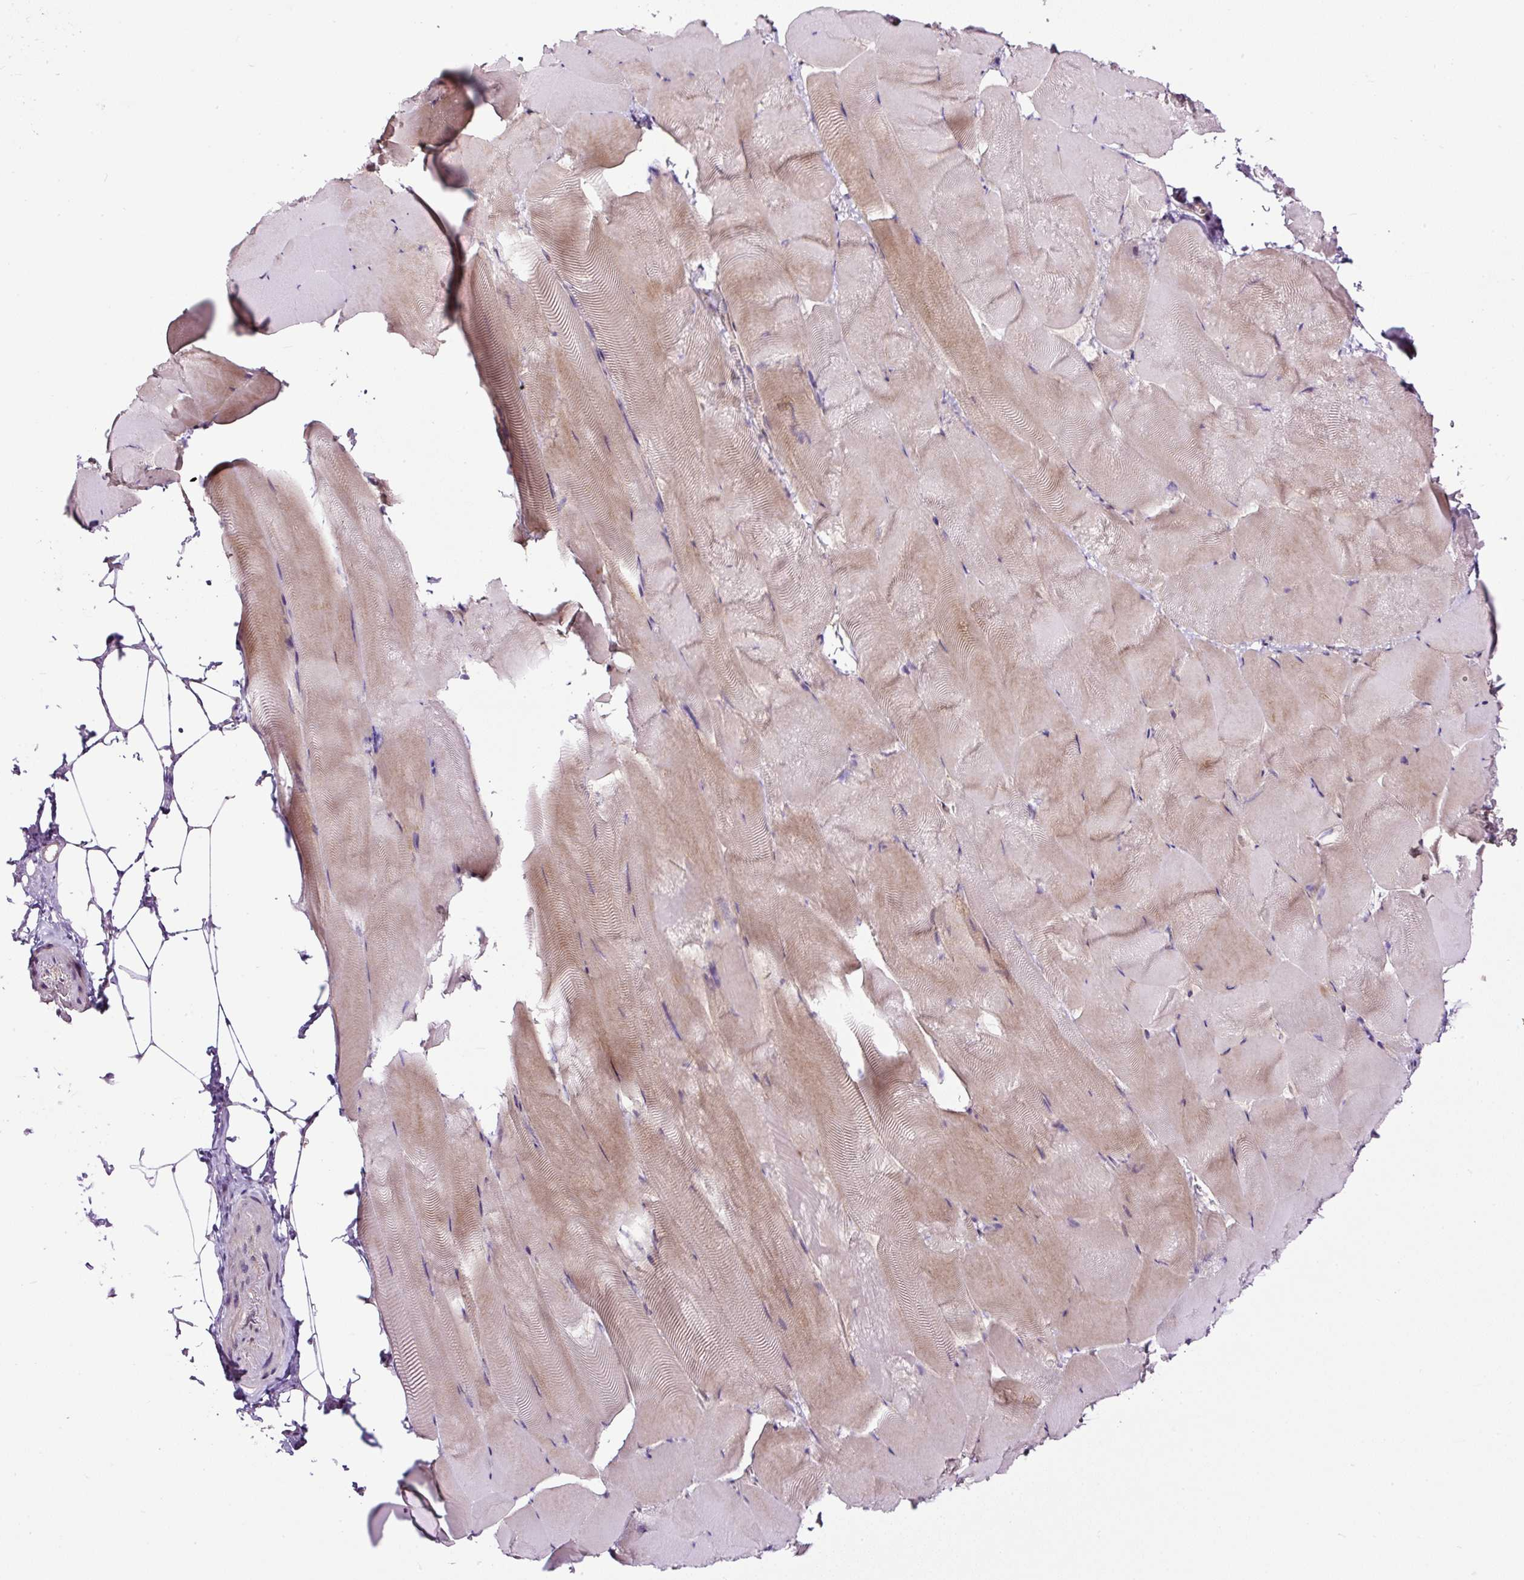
{"staining": {"intensity": "weak", "quantity": "25%-75%", "location": "cytoplasmic/membranous"}, "tissue": "skeletal muscle", "cell_type": "Myocytes", "image_type": "normal", "snomed": [{"axis": "morphology", "description": "Normal tissue, NOS"}, {"axis": "topography", "description": "Skeletal muscle"}], "caption": "This histopathology image shows normal skeletal muscle stained with immunohistochemistry (IHC) to label a protein in brown. The cytoplasmic/membranous of myocytes show weak positivity for the protein. Nuclei are counter-stained blue.", "gene": "LRRC24", "patient": {"sex": "female", "age": 64}}